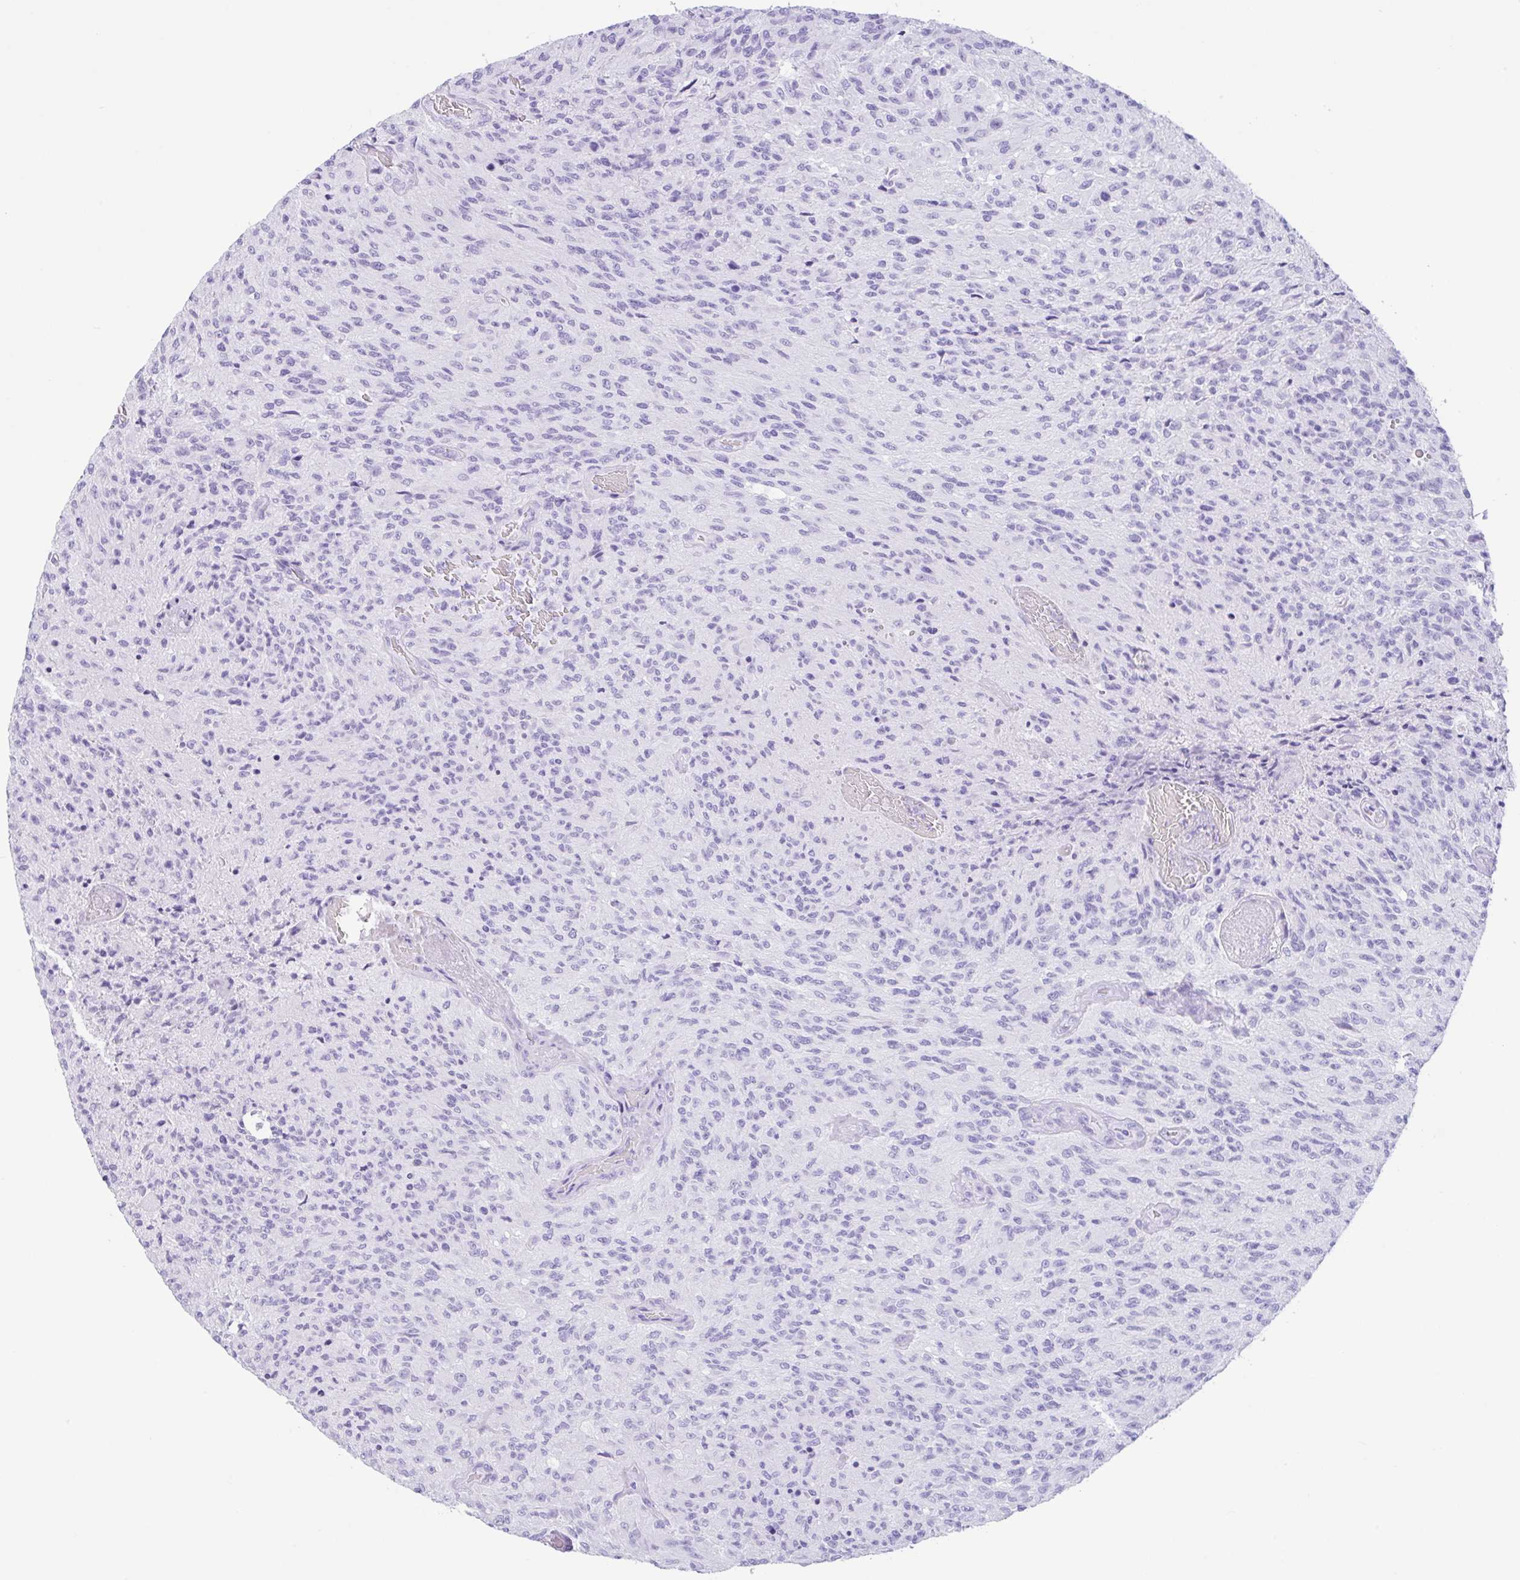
{"staining": {"intensity": "negative", "quantity": "none", "location": "none"}, "tissue": "glioma", "cell_type": "Tumor cells", "image_type": "cancer", "snomed": [{"axis": "morphology", "description": "Normal tissue, NOS"}, {"axis": "morphology", "description": "Glioma, malignant, High grade"}, {"axis": "topography", "description": "Cerebral cortex"}], "caption": "This image is of malignant glioma (high-grade) stained with immunohistochemistry (IHC) to label a protein in brown with the nuclei are counter-stained blue. There is no staining in tumor cells.", "gene": "CPA1", "patient": {"sex": "male", "age": 56}}